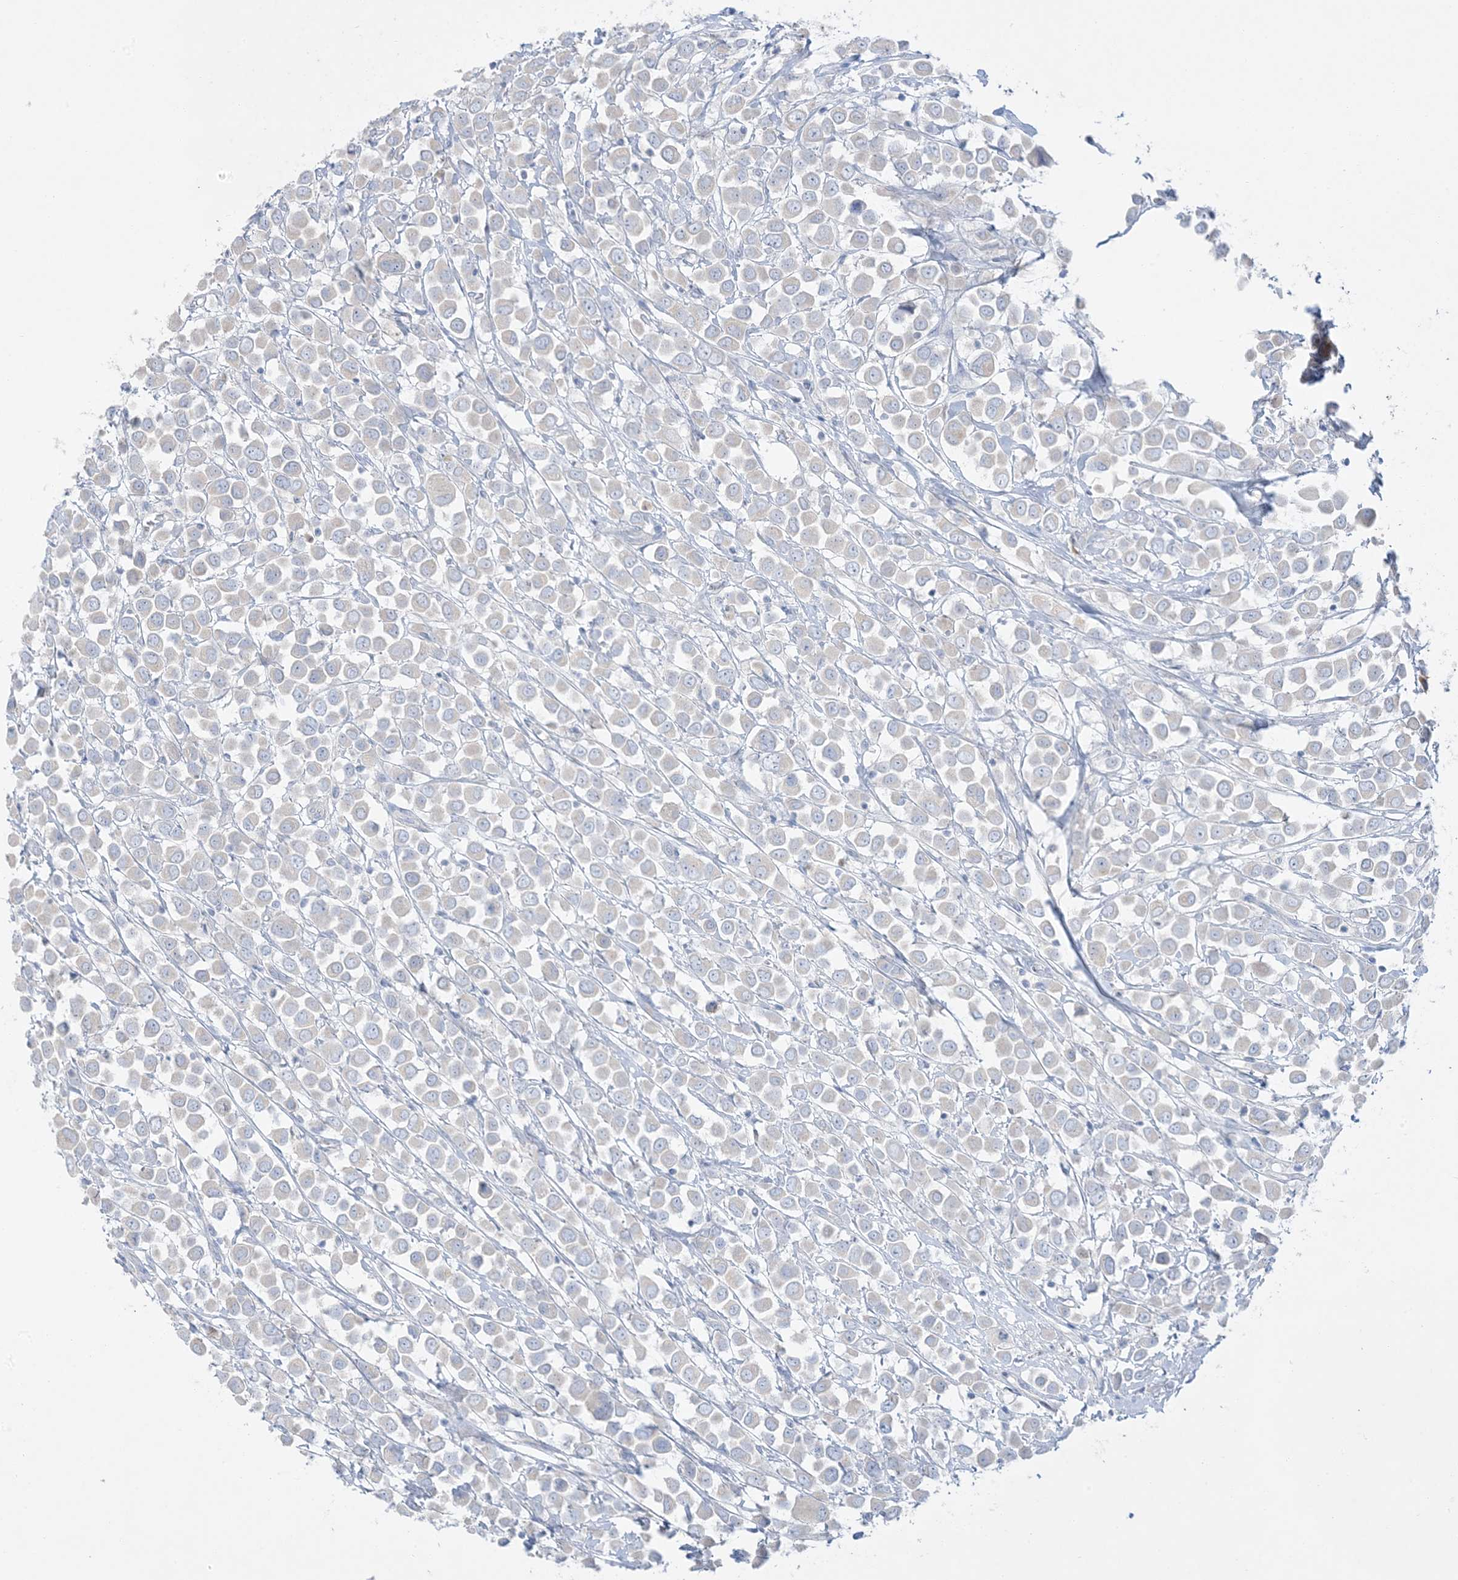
{"staining": {"intensity": "negative", "quantity": "none", "location": "none"}, "tissue": "breast cancer", "cell_type": "Tumor cells", "image_type": "cancer", "snomed": [{"axis": "morphology", "description": "Duct carcinoma"}, {"axis": "topography", "description": "Breast"}], "caption": "Protein analysis of breast invasive ductal carcinoma demonstrates no significant positivity in tumor cells.", "gene": "FAM184A", "patient": {"sex": "female", "age": 61}}